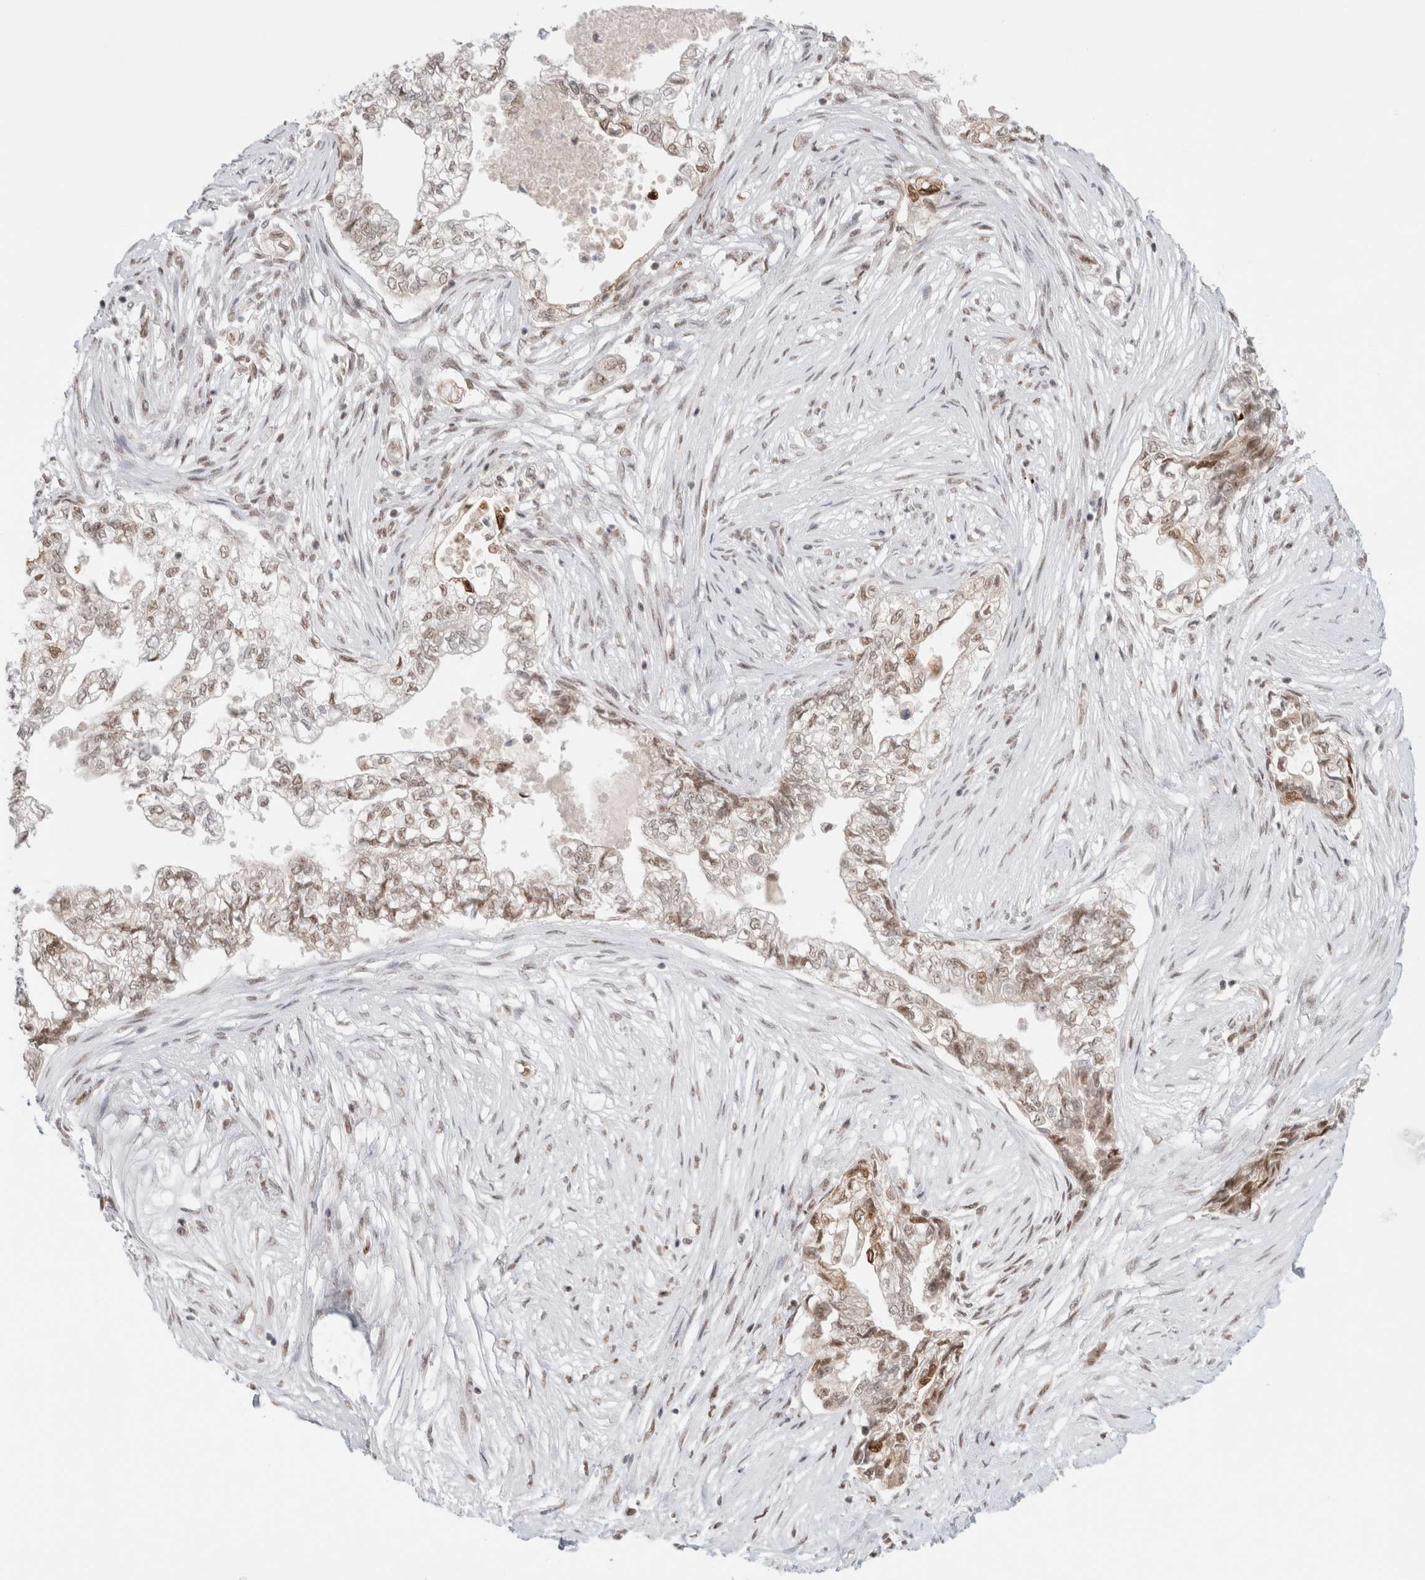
{"staining": {"intensity": "moderate", "quantity": "25%-75%", "location": "nuclear"}, "tissue": "pancreatic cancer", "cell_type": "Tumor cells", "image_type": "cancer", "snomed": [{"axis": "morphology", "description": "Adenocarcinoma, NOS"}, {"axis": "topography", "description": "Pancreas"}], "caption": "Adenocarcinoma (pancreatic) was stained to show a protein in brown. There is medium levels of moderate nuclear staining in about 25%-75% of tumor cells.", "gene": "TRMT12", "patient": {"sex": "male", "age": 72}}